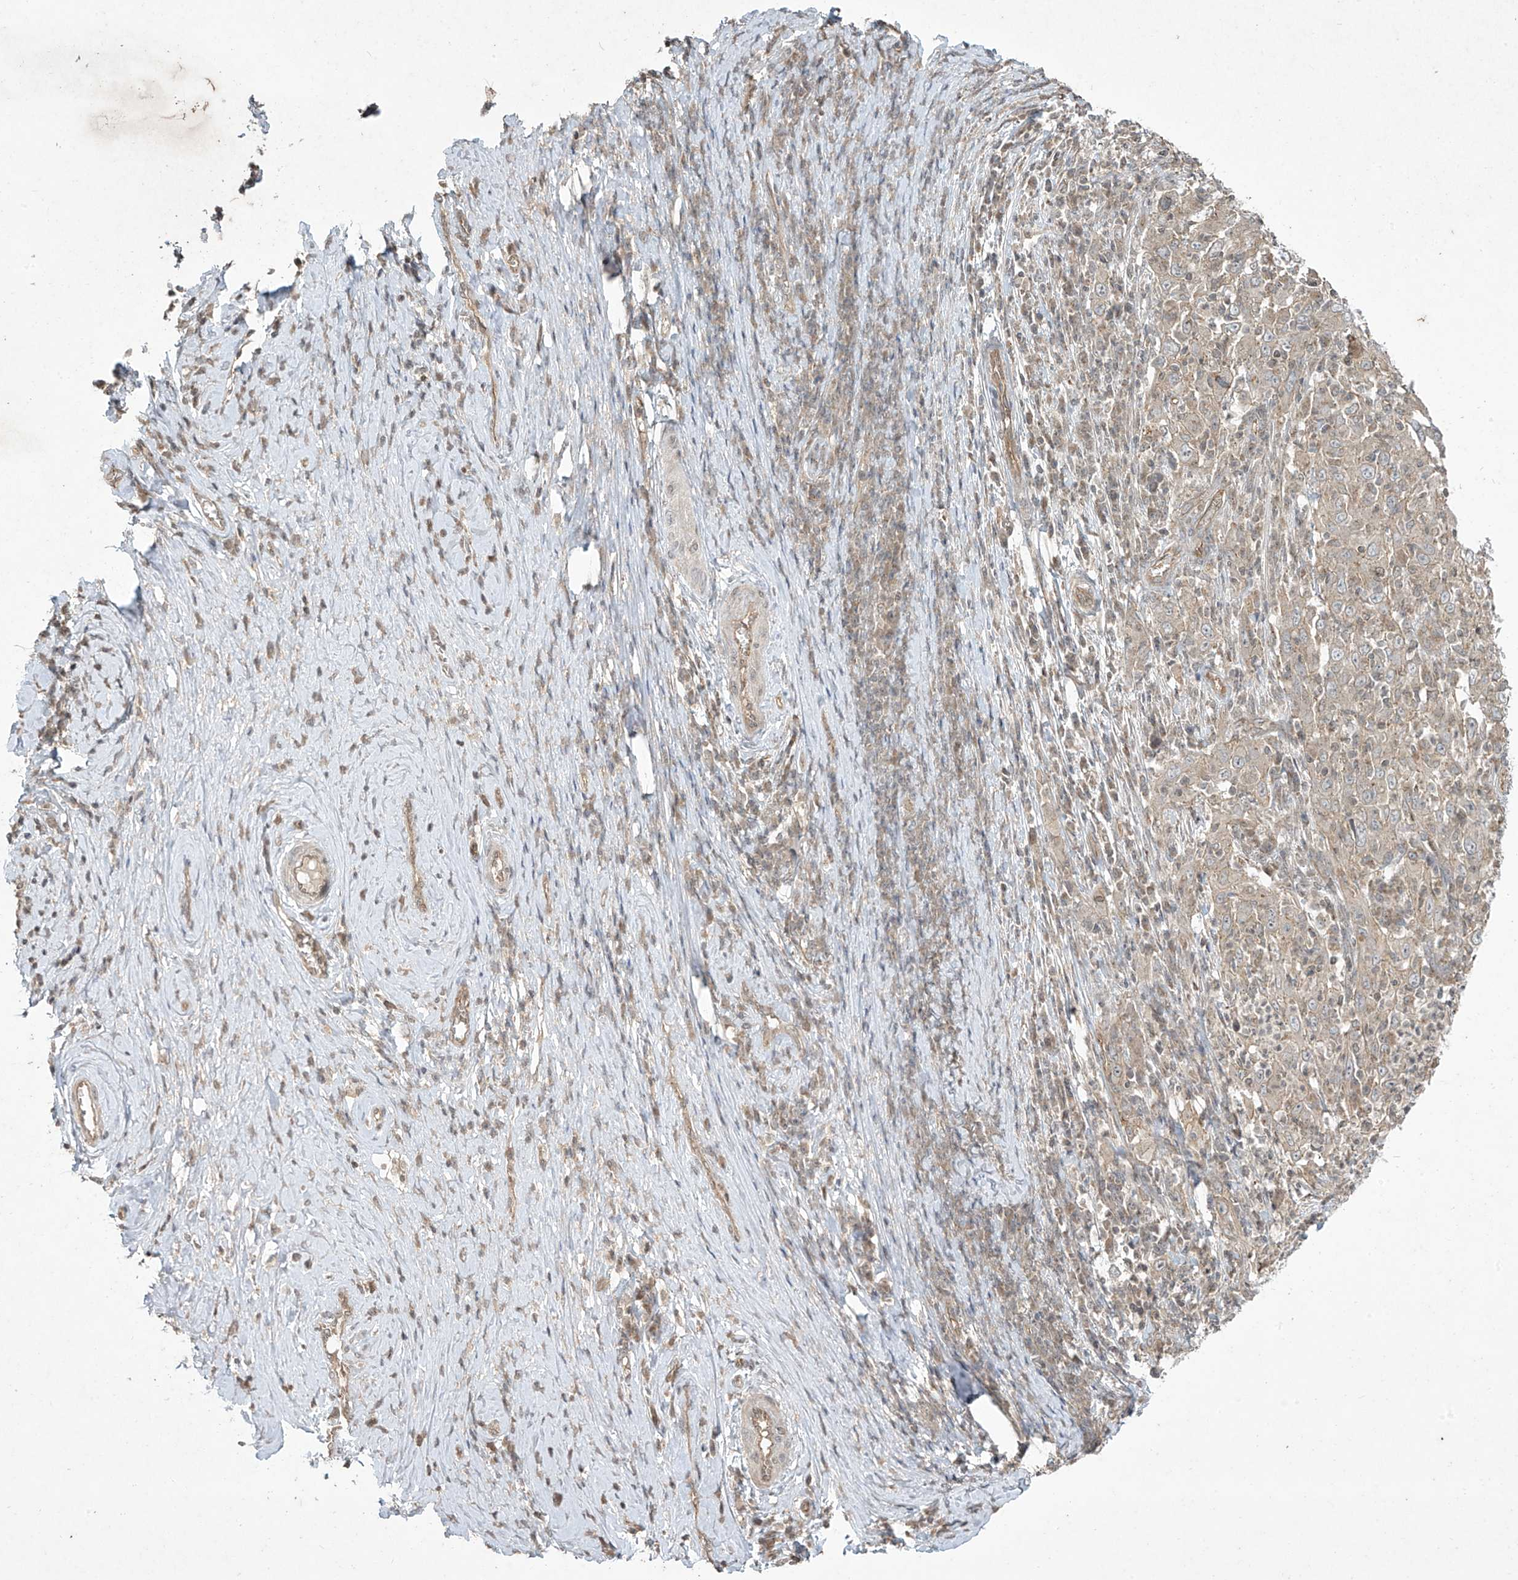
{"staining": {"intensity": "weak", "quantity": "25%-75%", "location": "cytoplasmic/membranous"}, "tissue": "cervical cancer", "cell_type": "Tumor cells", "image_type": "cancer", "snomed": [{"axis": "morphology", "description": "Squamous cell carcinoma, NOS"}, {"axis": "topography", "description": "Cervix"}], "caption": "IHC of cervical cancer (squamous cell carcinoma) shows low levels of weak cytoplasmic/membranous positivity in about 25%-75% of tumor cells.", "gene": "MATN2", "patient": {"sex": "female", "age": 46}}